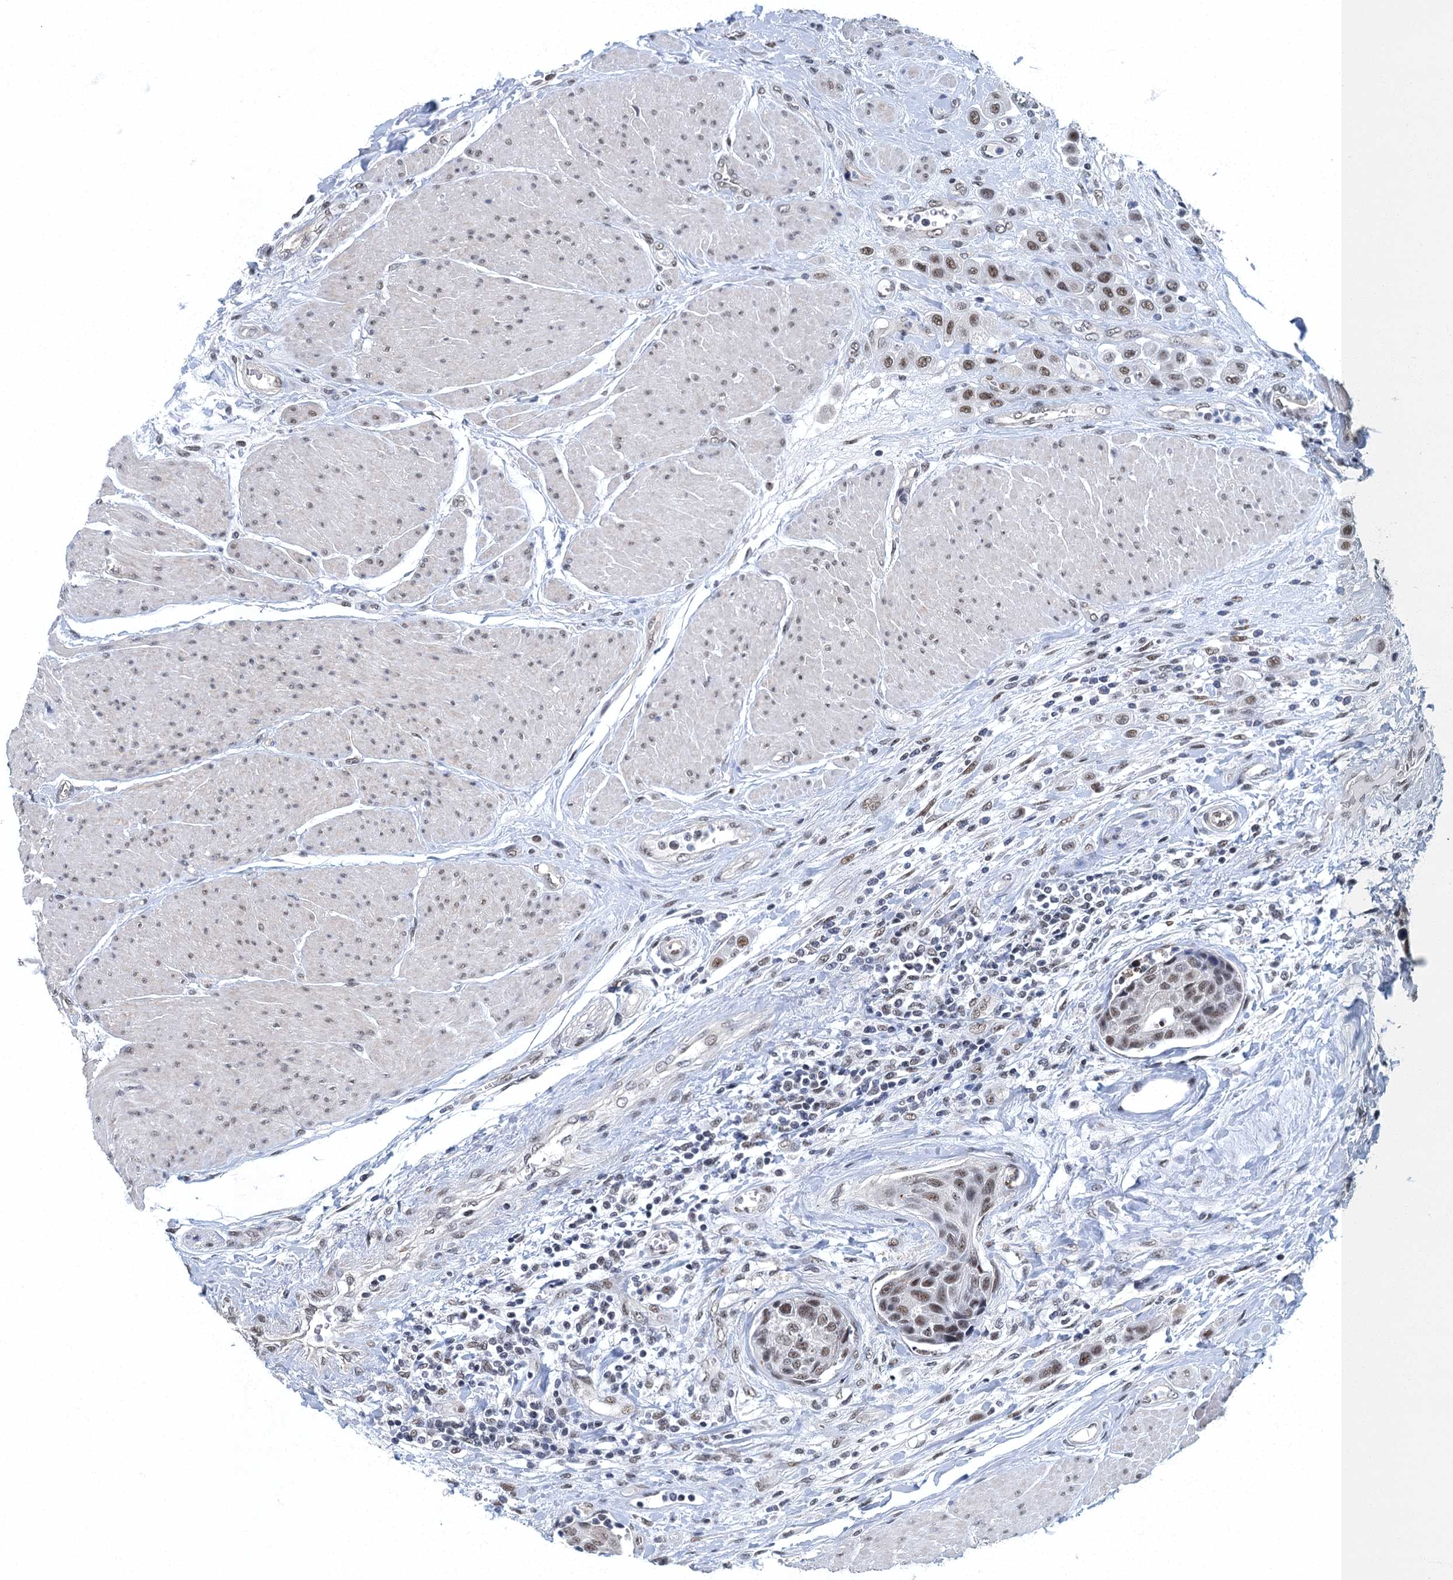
{"staining": {"intensity": "moderate", "quantity": ">75%", "location": "nuclear"}, "tissue": "urothelial cancer", "cell_type": "Tumor cells", "image_type": "cancer", "snomed": [{"axis": "morphology", "description": "Urothelial carcinoma, High grade"}, {"axis": "topography", "description": "Urinary bladder"}], "caption": "This image demonstrates urothelial cancer stained with immunohistochemistry to label a protein in brown. The nuclear of tumor cells show moderate positivity for the protein. Nuclei are counter-stained blue.", "gene": "GADL1", "patient": {"sex": "male", "age": 50}}